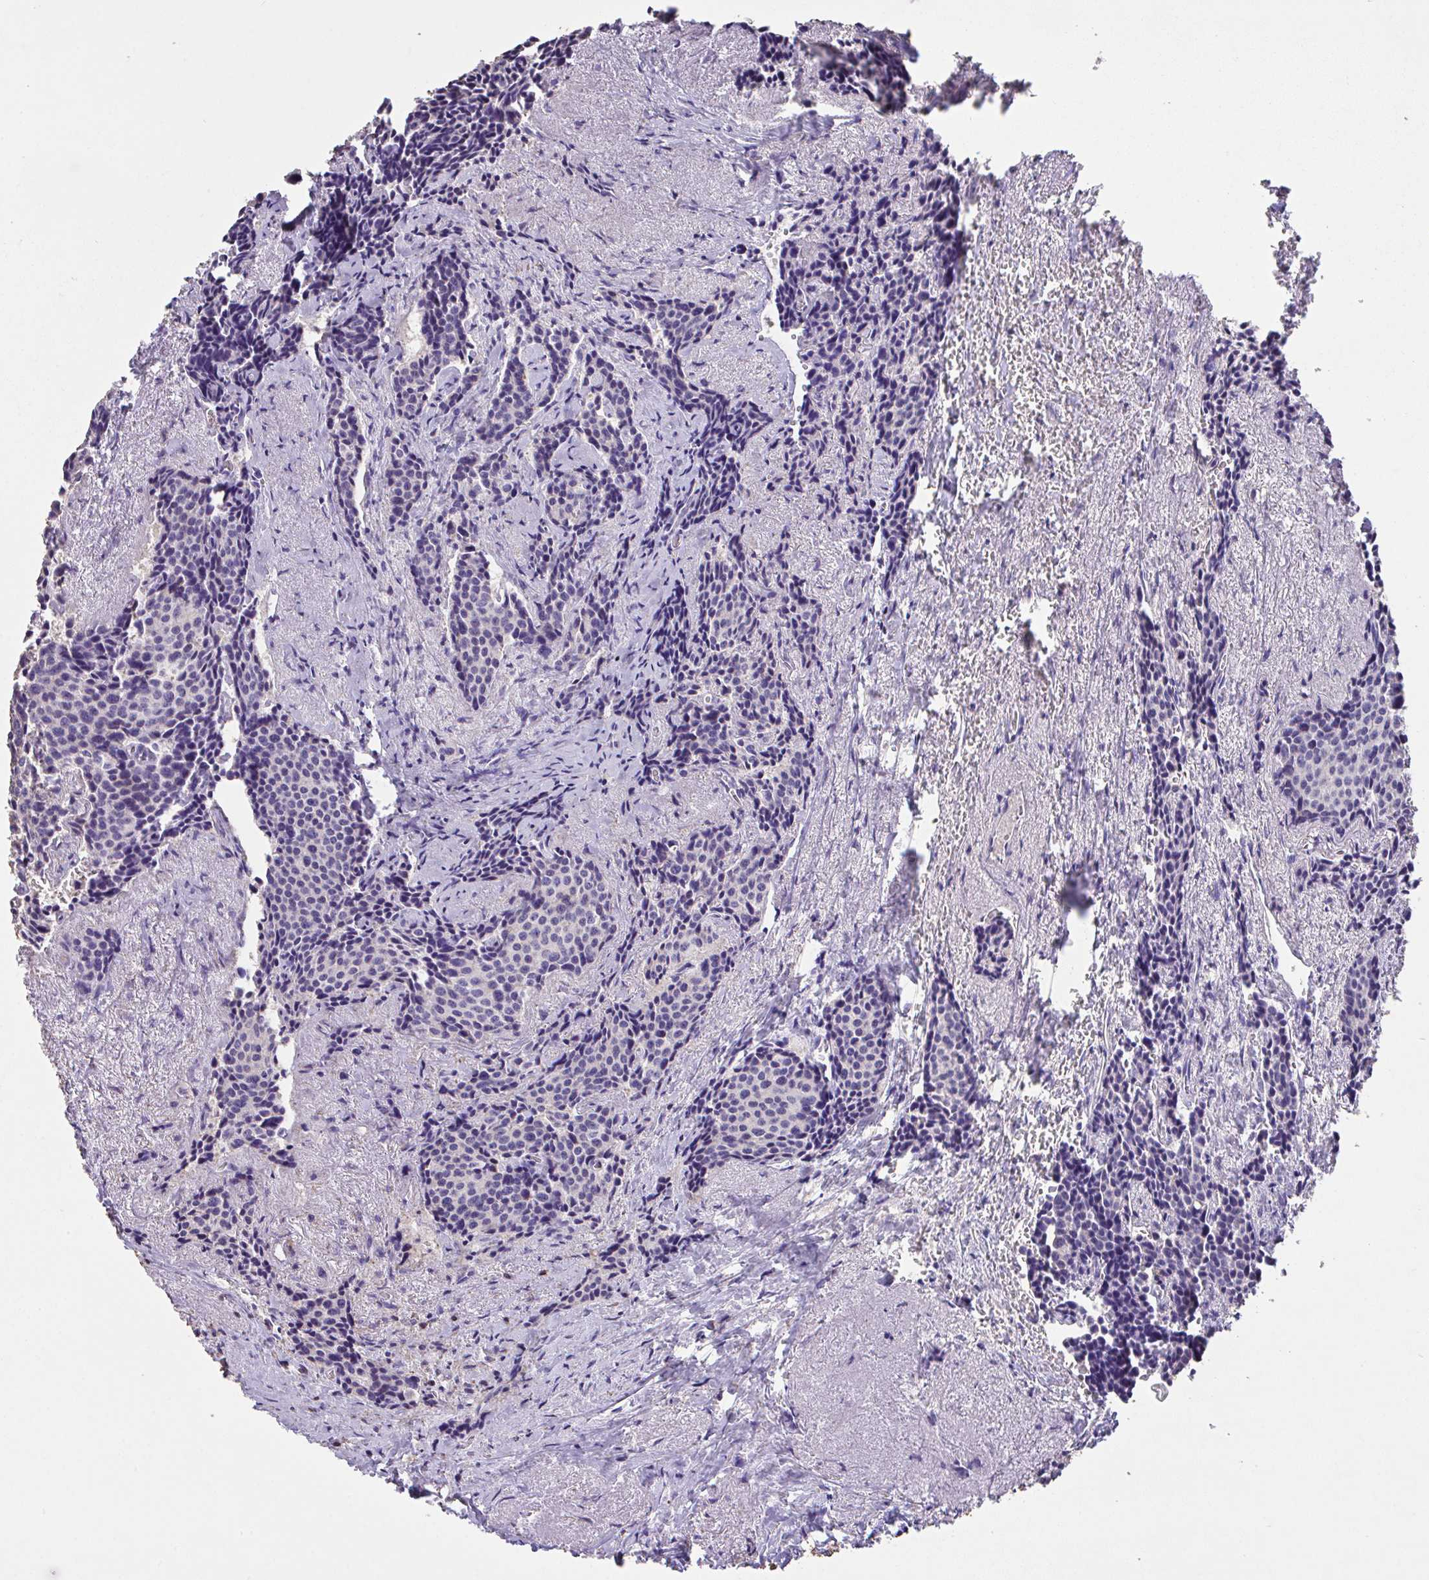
{"staining": {"intensity": "negative", "quantity": "none", "location": "none"}, "tissue": "carcinoid", "cell_type": "Tumor cells", "image_type": "cancer", "snomed": [{"axis": "morphology", "description": "Carcinoid, malignant, NOS"}, {"axis": "topography", "description": "Small intestine"}], "caption": "Immunohistochemistry image of neoplastic tissue: carcinoid stained with DAB exhibits no significant protein expression in tumor cells. (DAB immunohistochemistry visualized using brightfield microscopy, high magnification).", "gene": "IL23R", "patient": {"sex": "male", "age": 73}}